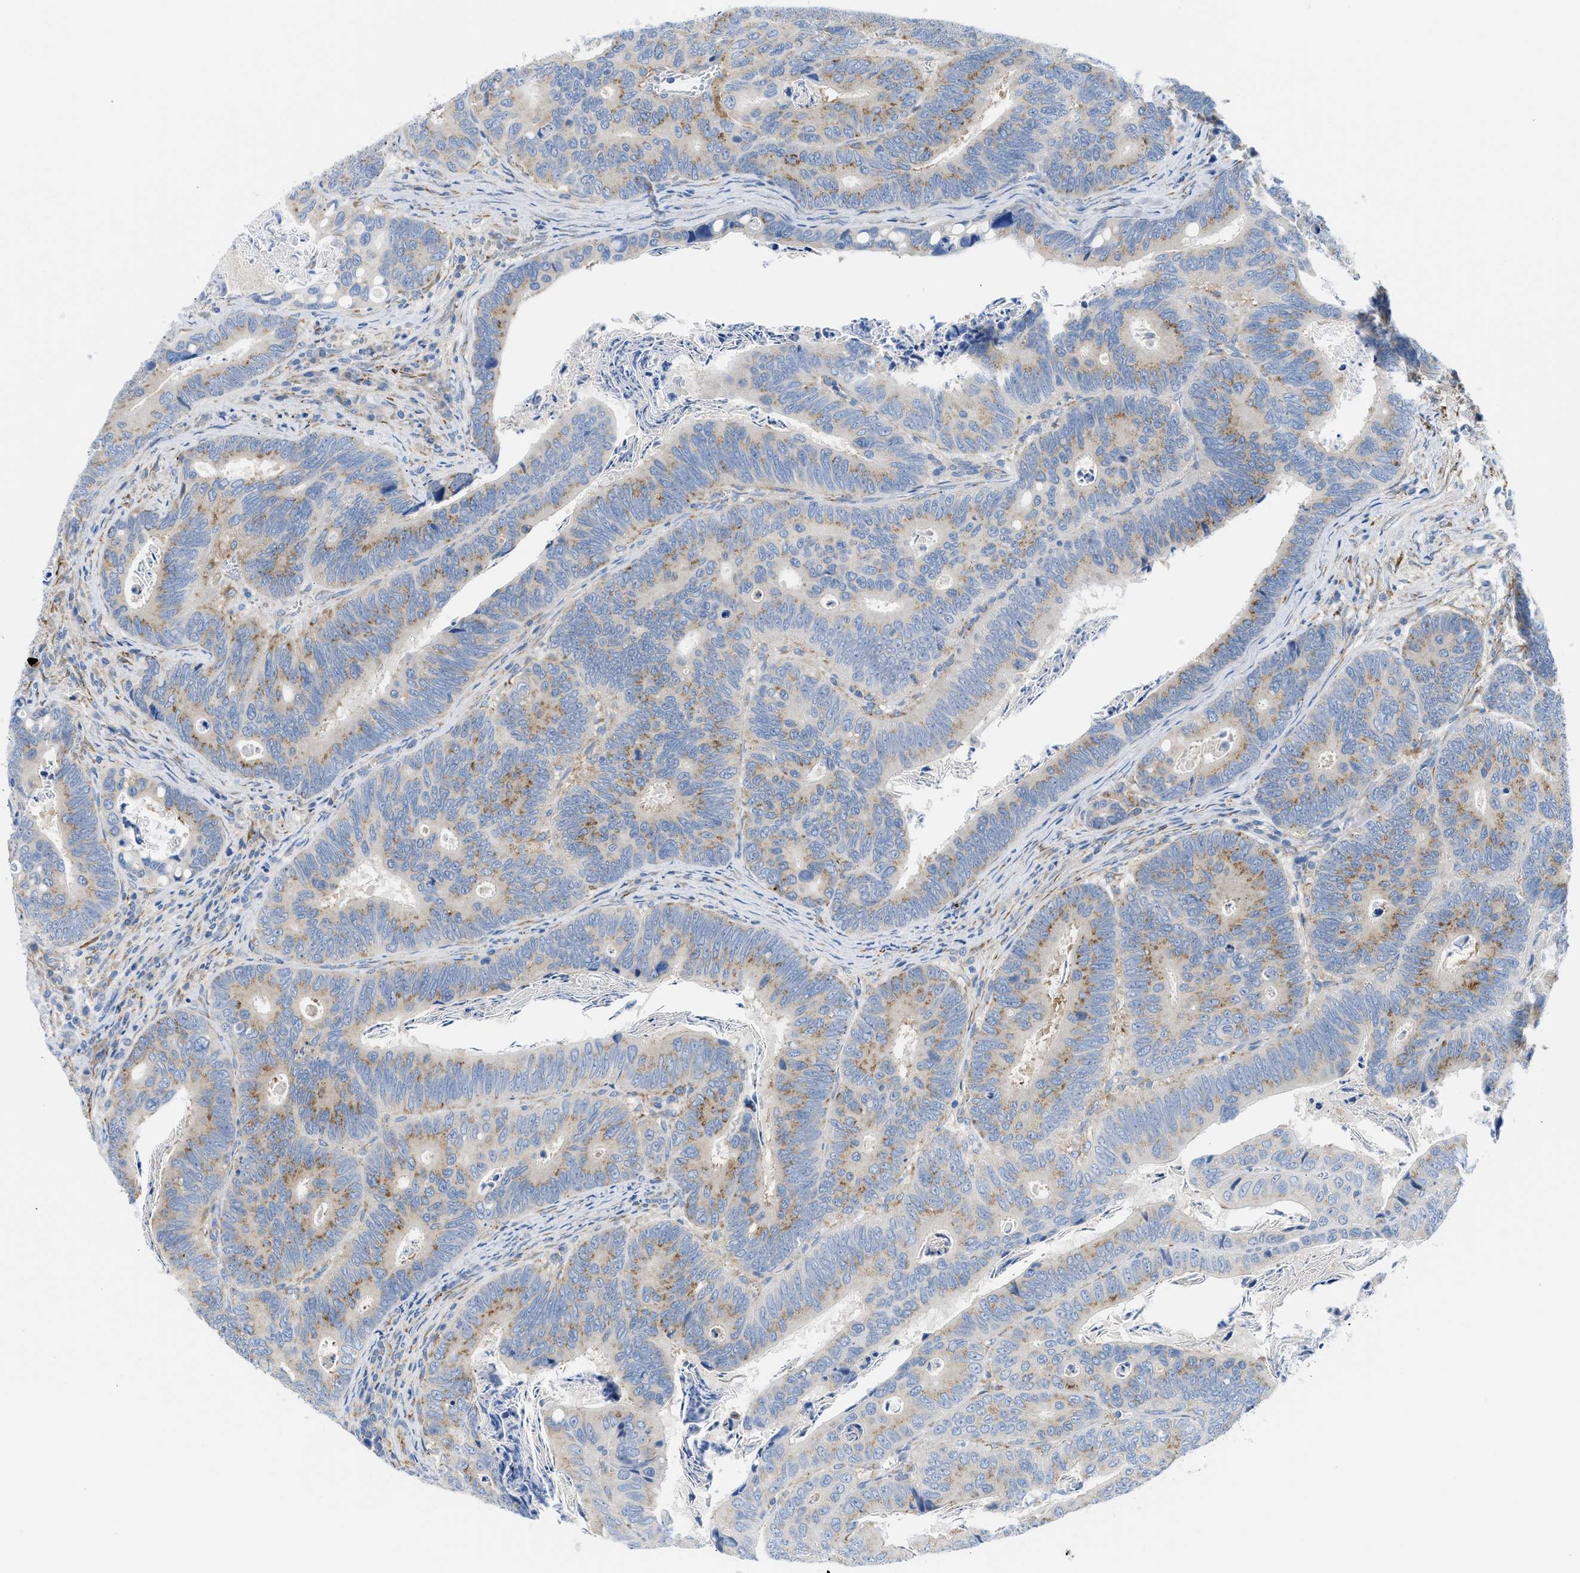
{"staining": {"intensity": "moderate", "quantity": "<25%", "location": "cytoplasmic/membranous"}, "tissue": "colorectal cancer", "cell_type": "Tumor cells", "image_type": "cancer", "snomed": [{"axis": "morphology", "description": "Inflammation, NOS"}, {"axis": "morphology", "description": "Adenocarcinoma, NOS"}, {"axis": "topography", "description": "Colon"}], "caption": "A brown stain highlights moderate cytoplasmic/membranous positivity of a protein in human colorectal adenocarcinoma tumor cells.", "gene": "BNC2", "patient": {"sex": "male", "age": 72}}